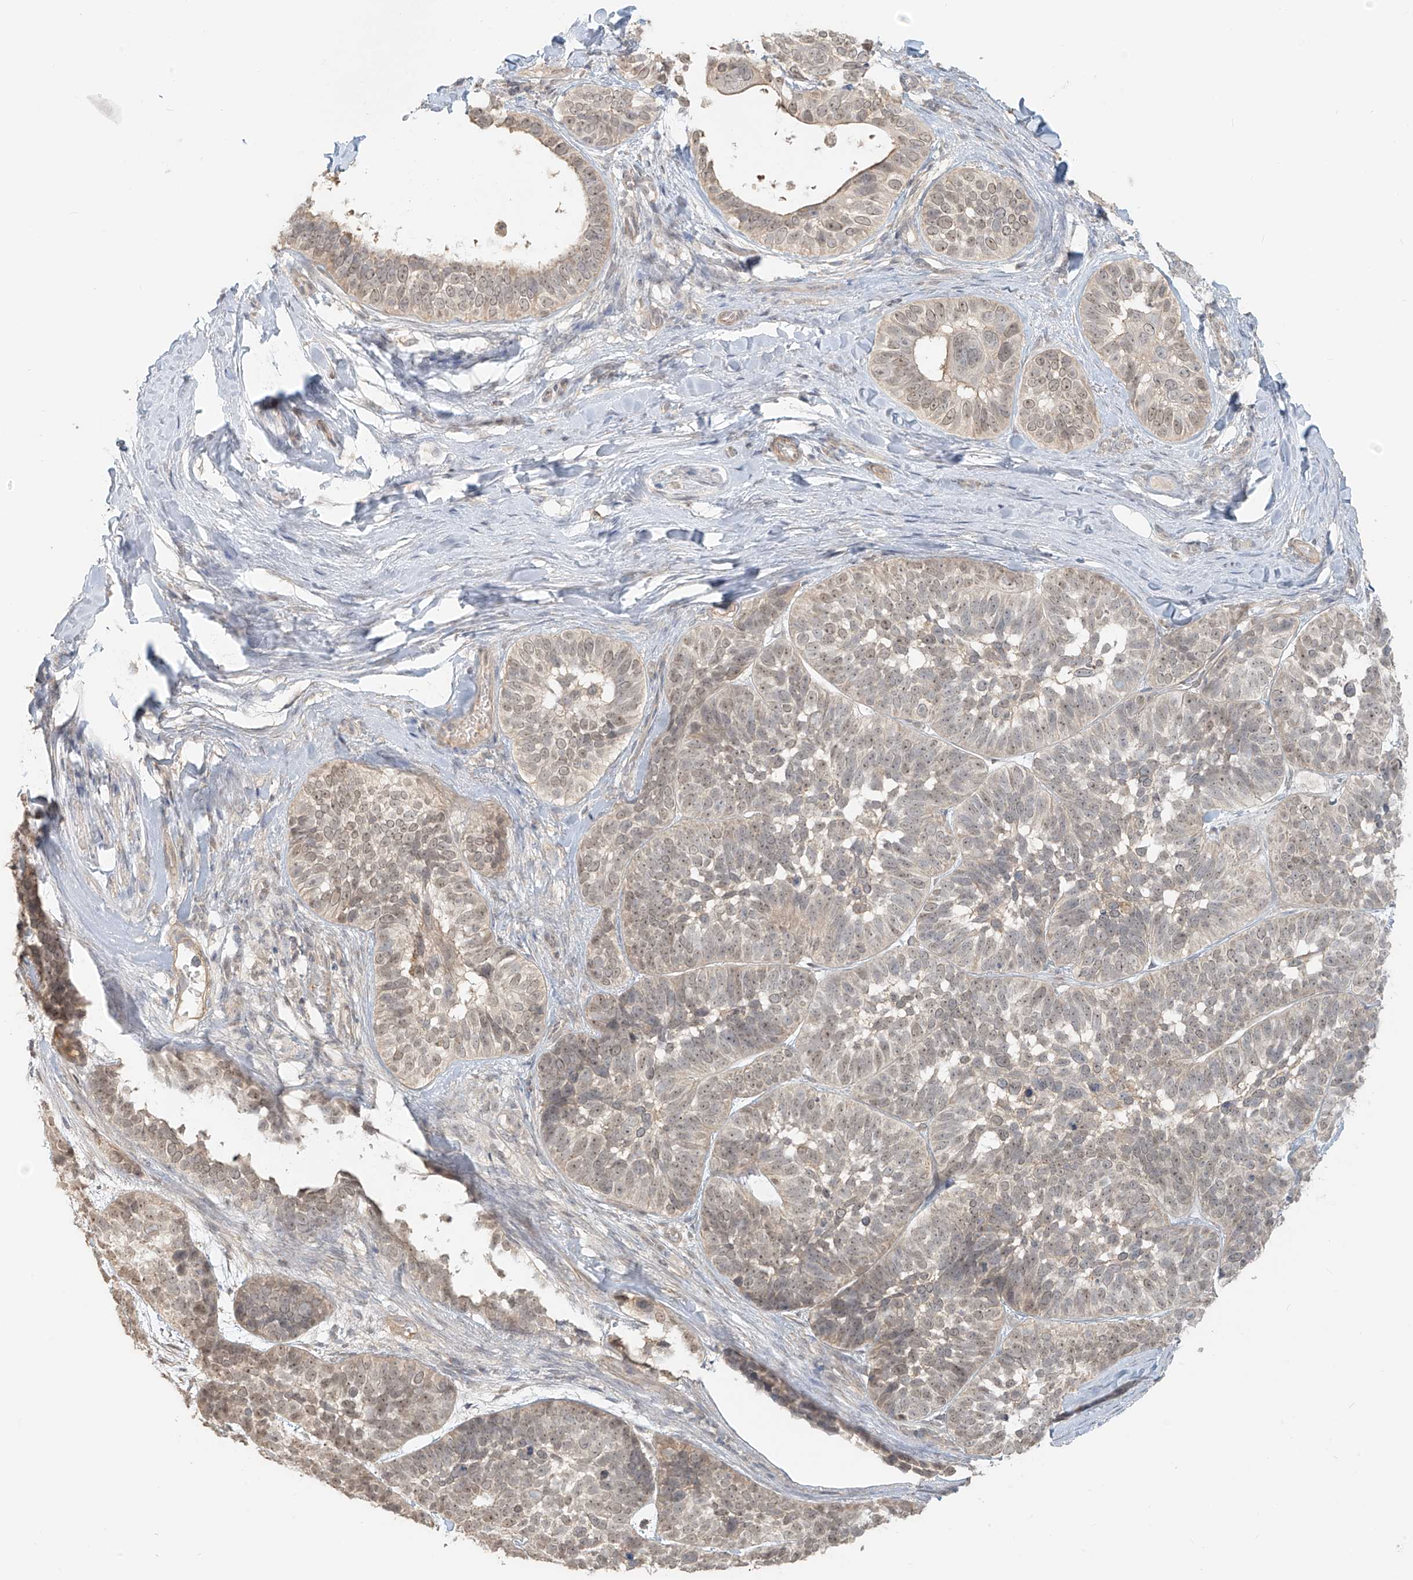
{"staining": {"intensity": "weak", "quantity": ">75%", "location": "nuclear"}, "tissue": "skin cancer", "cell_type": "Tumor cells", "image_type": "cancer", "snomed": [{"axis": "morphology", "description": "Basal cell carcinoma"}, {"axis": "topography", "description": "Skin"}], "caption": "Human skin cancer (basal cell carcinoma) stained with a brown dye displays weak nuclear positive staining in approximately >75% of tumor cells.", "gene": "ABCD1", "patient": {"sex": "male", "age": 62}}